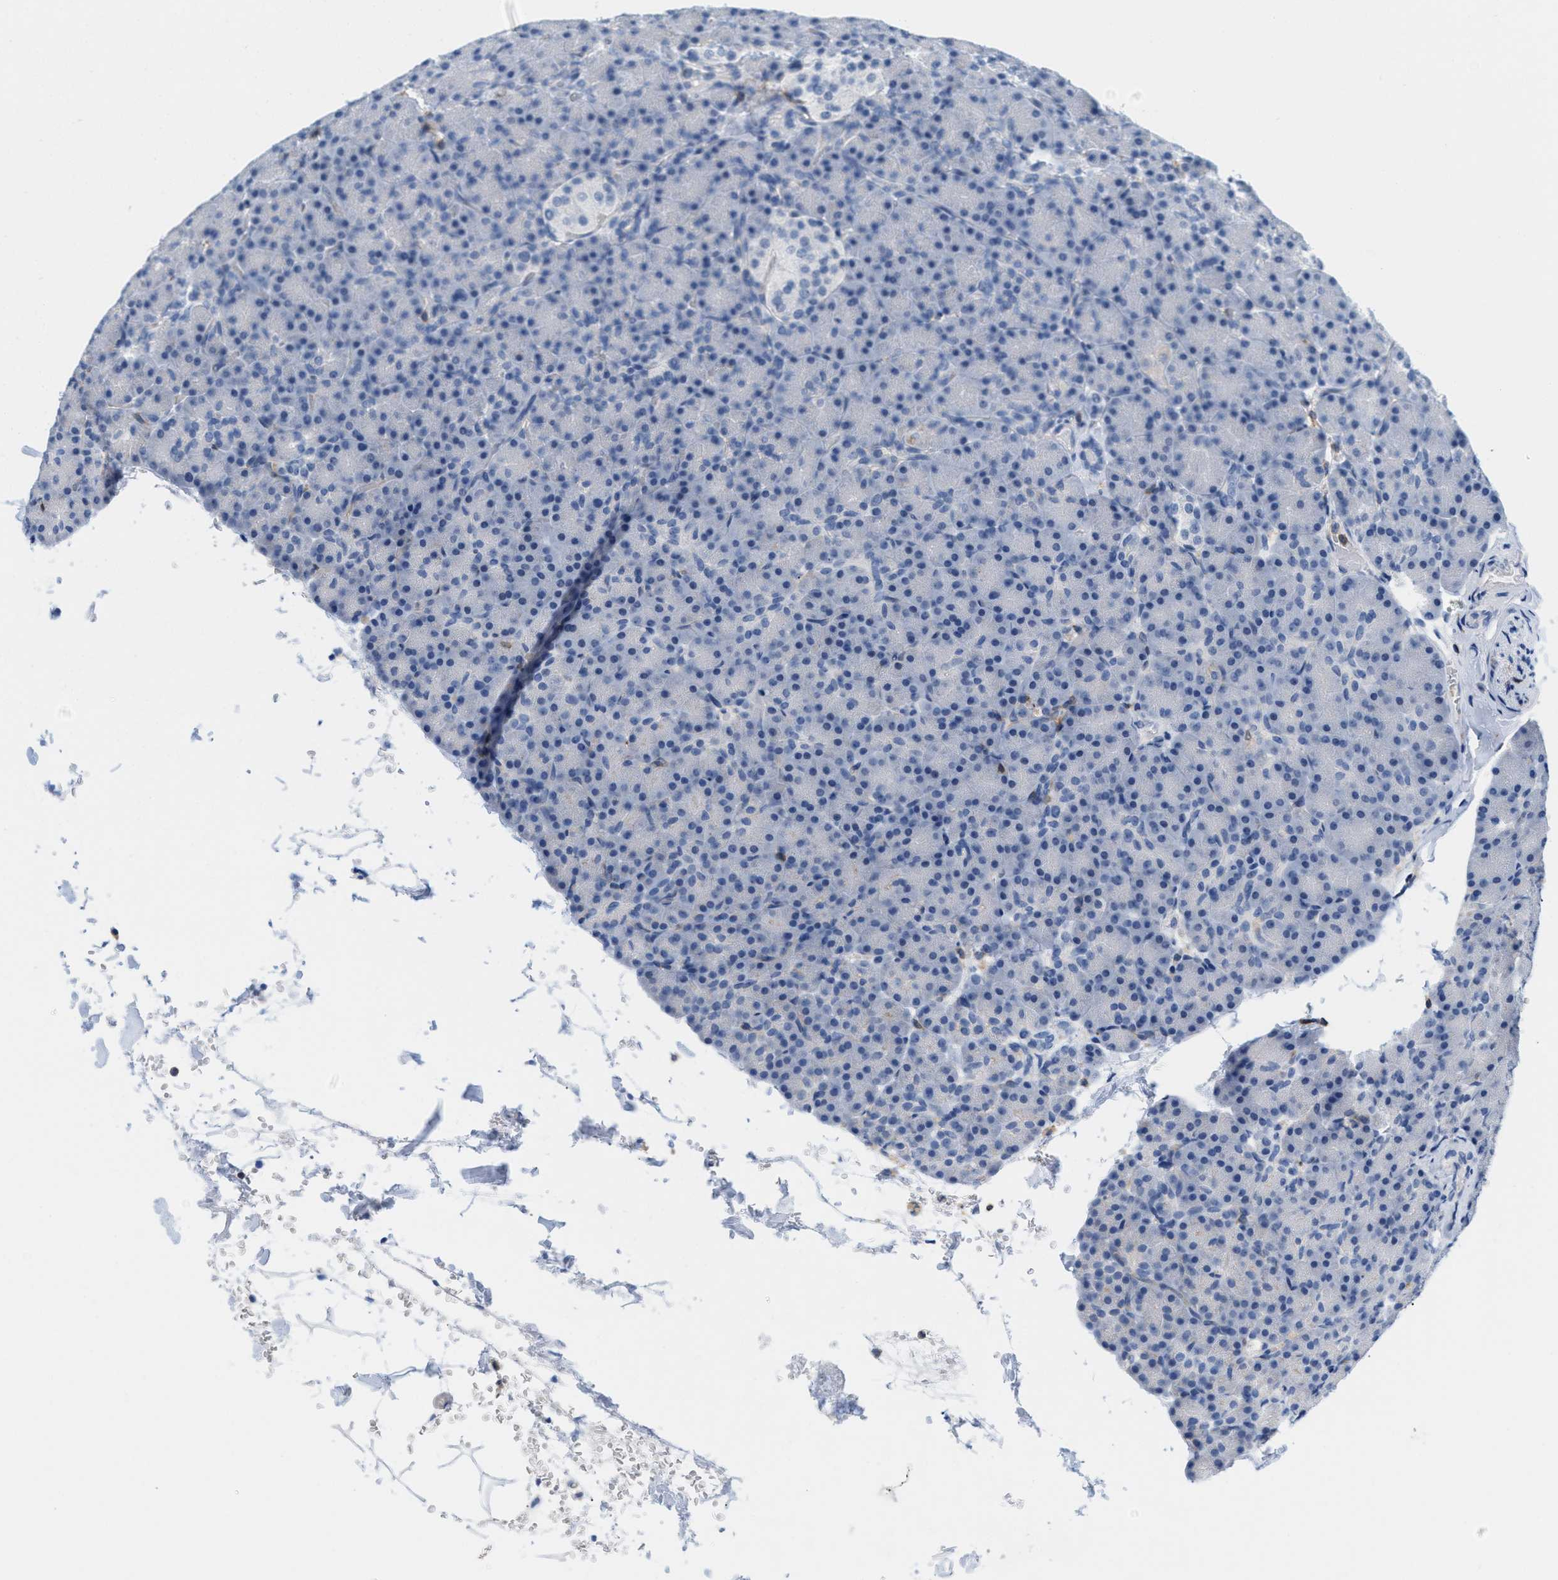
{"staining": {"intensity": "negative", "quantity": "none", "location": "none"}, "tissue": "pancreas", "cell_type": "Exocrine glandular cells", "image_type": "normal", "snomed": [{"axis": "morphology", "description": "Normal tissue, NOS"}, {"axis": "topography", "description": "Pancreas"}], "caption": "This is a micrograph of immunohistochemistry staining of normal pancreas, which shows no expression in exocrine glandular cells. The staining was performed using DAB to visualize the protein expression in brown, while the nuclei were stained in blue with hematoxylin (Magnification: 20x).", "gene": "IL16", "patient": {"sex": "female", "age": 43}}